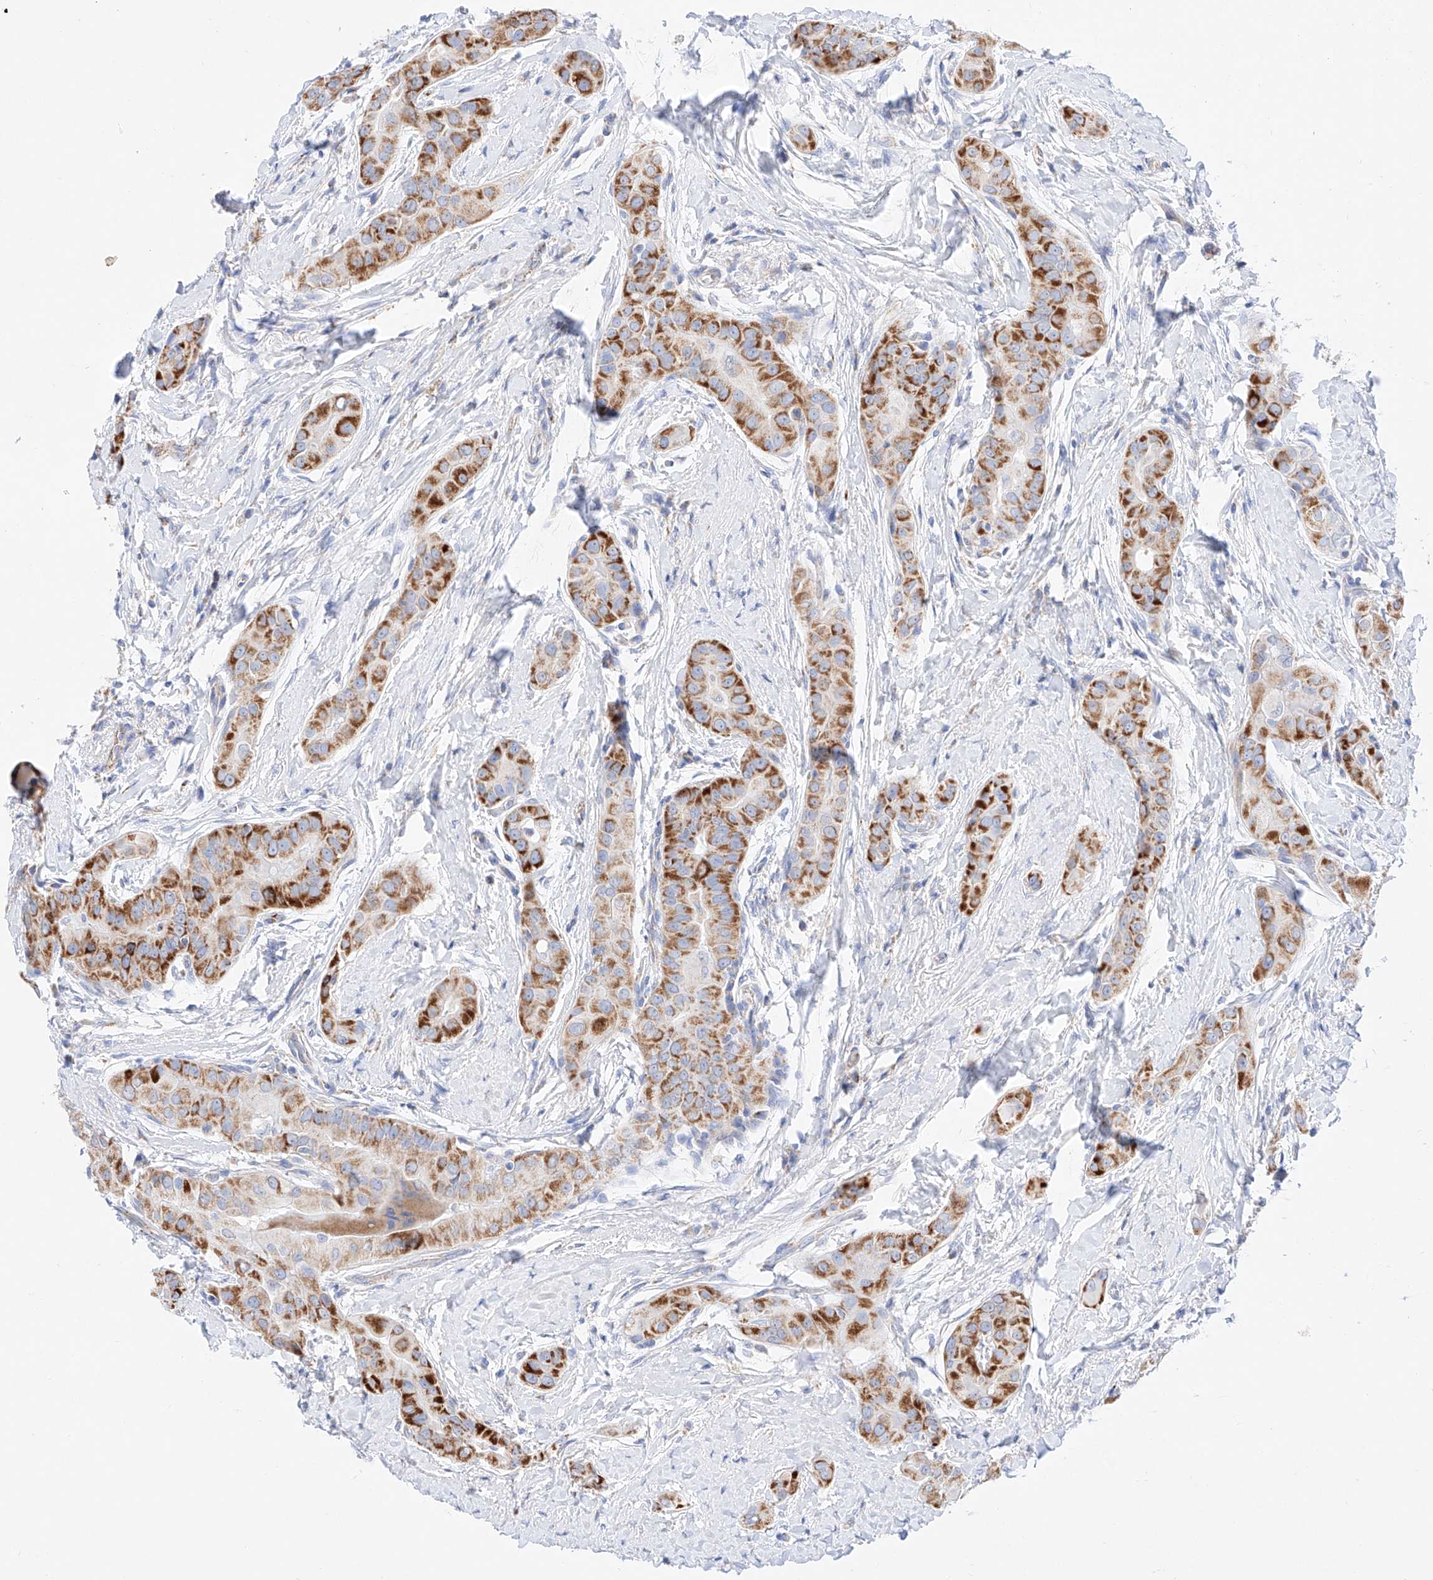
{"staining": {"intensity": "moderate", "quantity": ">75%", "location": "cytoplasmic/membranous"}, "tissue": "thyroid cancer", "cell_type": "Tumor cells", "image_type": "cancer", "snomed": [{"axis": "morphology", "description": "Papillary adenocarcinoma, NOS"}, {"axis": "topography", "description": "Thyroid gland"}], "caption": "Immunohistochemistry (IHC) micrograph of neoplastic tissue: human thyroid cancer (papillary adenocarcinoma) stained using IHC shows medium levels of moderate protein expression localized specifically in the cytoplasmic/membranous of tumor cells, appearing as a cytoplasmic/membranous brown color.", "gene": "C6orf62", "patient": {"sex": "male", "age": 33}}